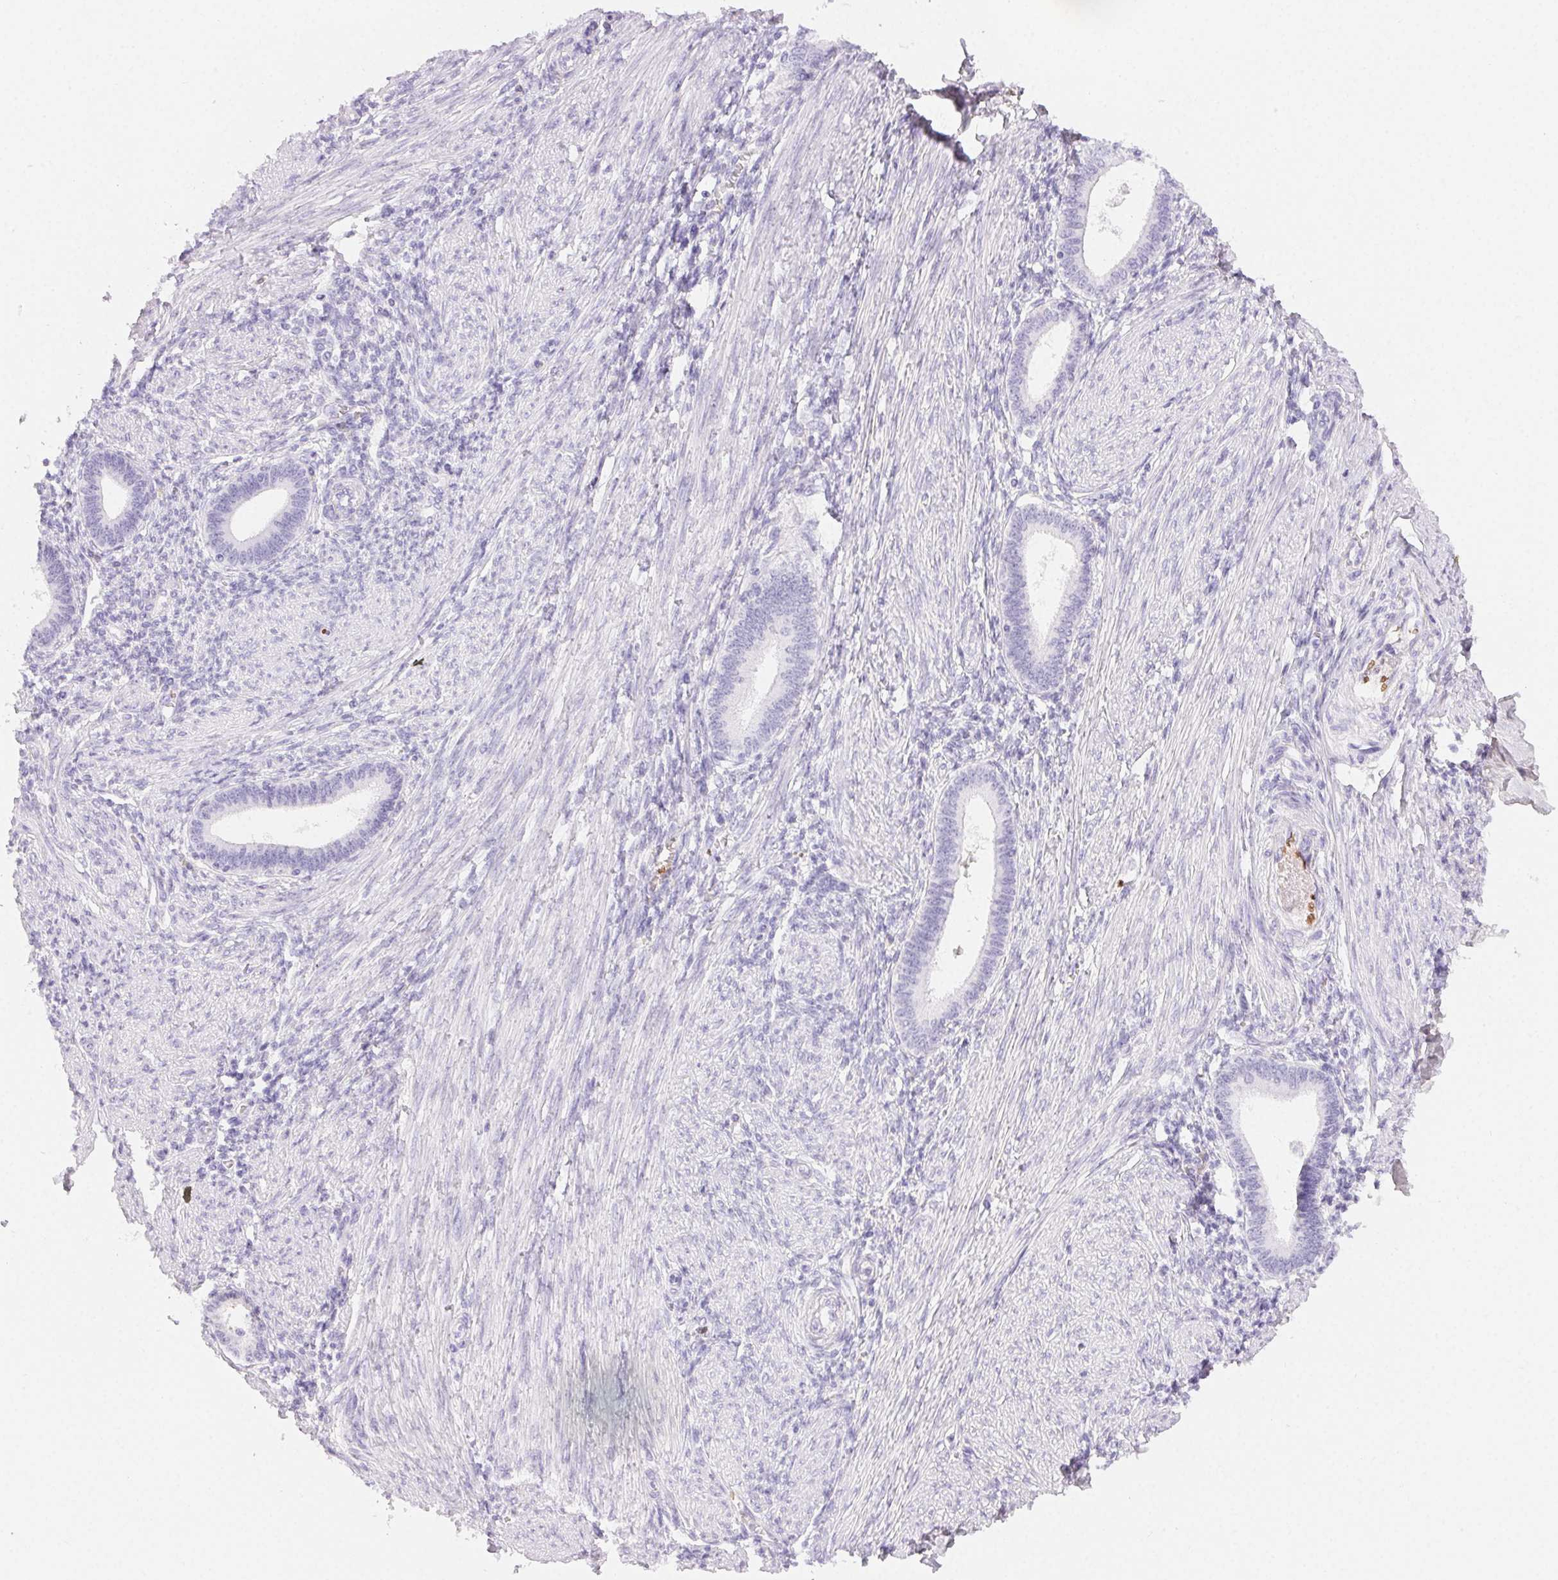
{"staining": {"intensity": "negative", "quantity": "none", "location": "none"}, "tissue": "endometrium", "cell_type": "Cells in endometrial stroma", "image_type": "normal", "snomed": [{"axis": "morphology", "description": "Normal tissue, NOS"}, {"axis": "topography", "description": "Endometrium"}], "caption": "Cells in endometrial stroma are negative for brown protein staining in benign endometrium. The staining was performed using DAB to visualize the protein expression in brown, while the nuclei were stained in blue with hematoxylin (Magnification: 20x).", "gene": "PADI4", "patient": {"sex": "female", "age": 42}}